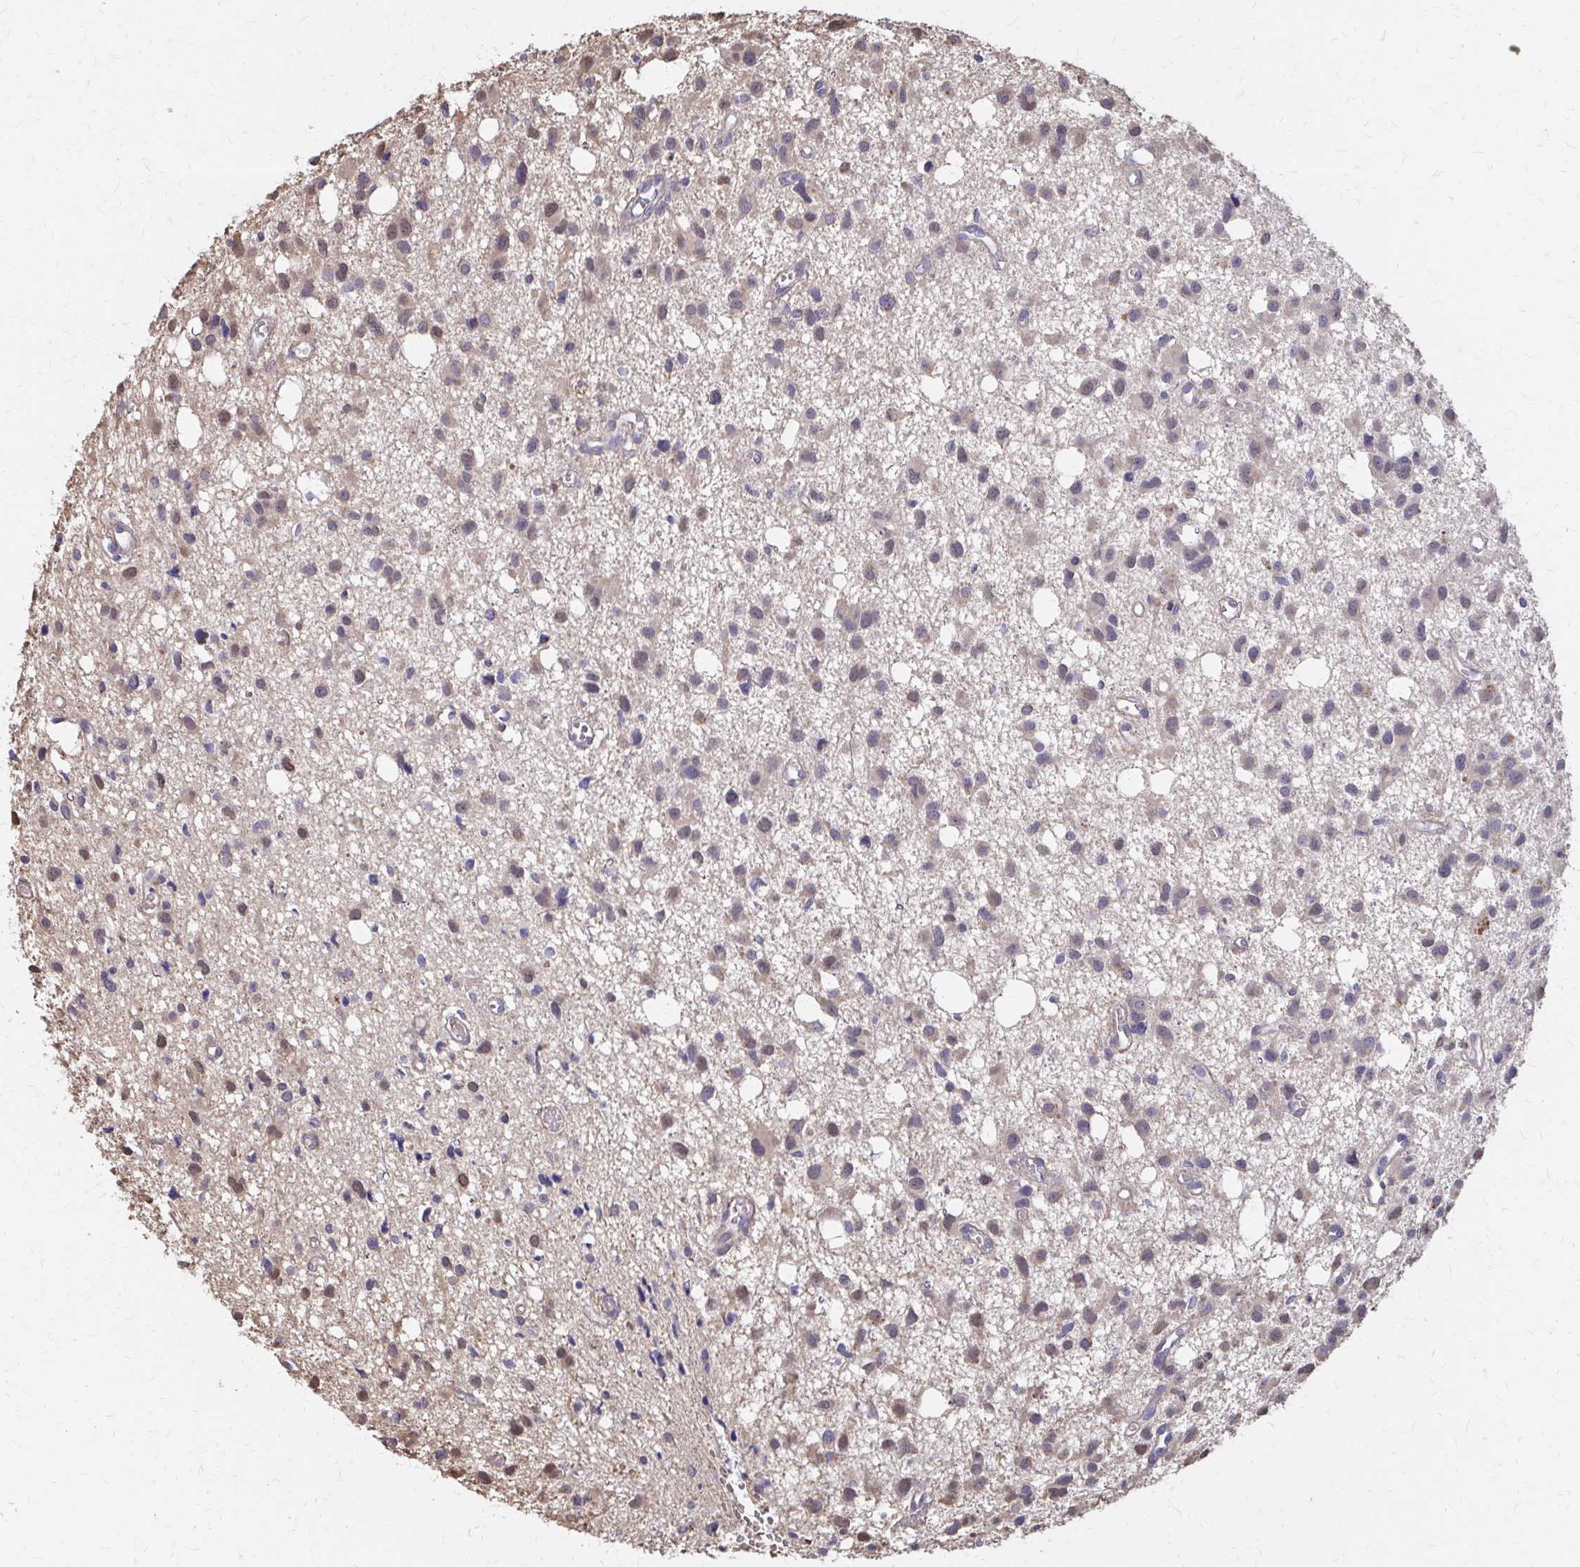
{"staining": {"intensity": "weak", "quantity": "25%-75%", "location": "cytoplasmic/membranous,nuclear"}, "tissue": "glioma", "cell_type": "Tumor cells", "image_type": "cancer", "snomed": [{"axis": "morphology", "description": "Glioma, malignant, High grade"}, {"axis": "topography", "description": "Brain"}], "caption": "Protein expression analysis of high-grade glioma (malignant) displays weak cytoplasmic/membranous and nuclear positivity in approximately 25%-75% of tumor cells.", "gene": "IFI44L", "patient": {"sex": "male", "age": 23}}